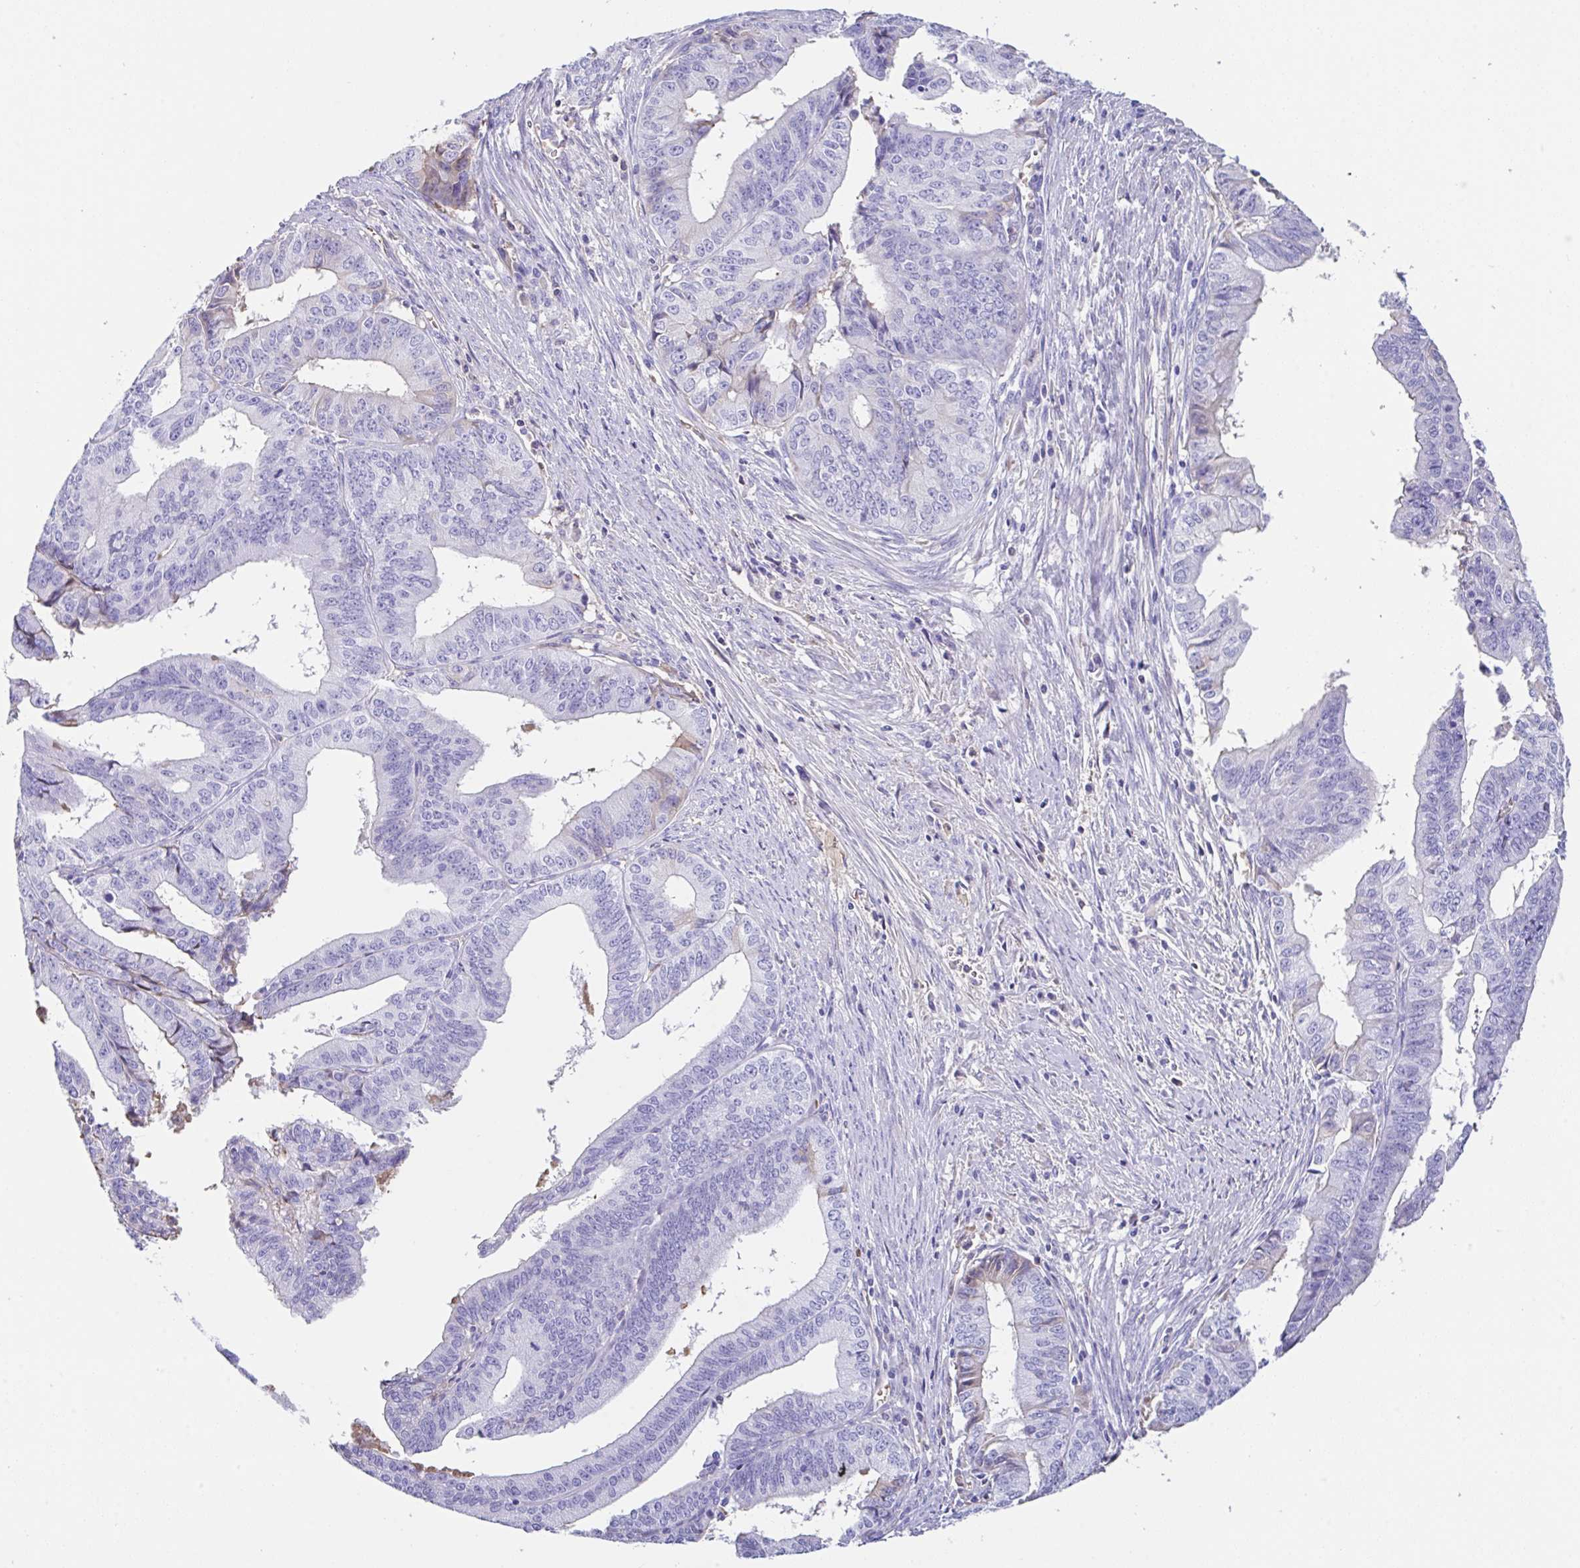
{"staining": {"intensity": "weak", "quantity": "<25%", "location": "cytoplasmic/membranous"}, "tissue": "endometrial cancer", "cell_type": "Tumor cells", "image_type": "cancer", "snomed": [{"axis": "morphology", "description": "Adenocarcinoma, NOS"}, {"axis": "topography", "description": "Endometrium"}], "caption": "Human endometrial cancer (adenocarcinoma) stained for a protein using immunohistochemistry displays no expression in tumor cells.", "gene": "HOXC12", "patient": {"sex": "female", "age": 65}}